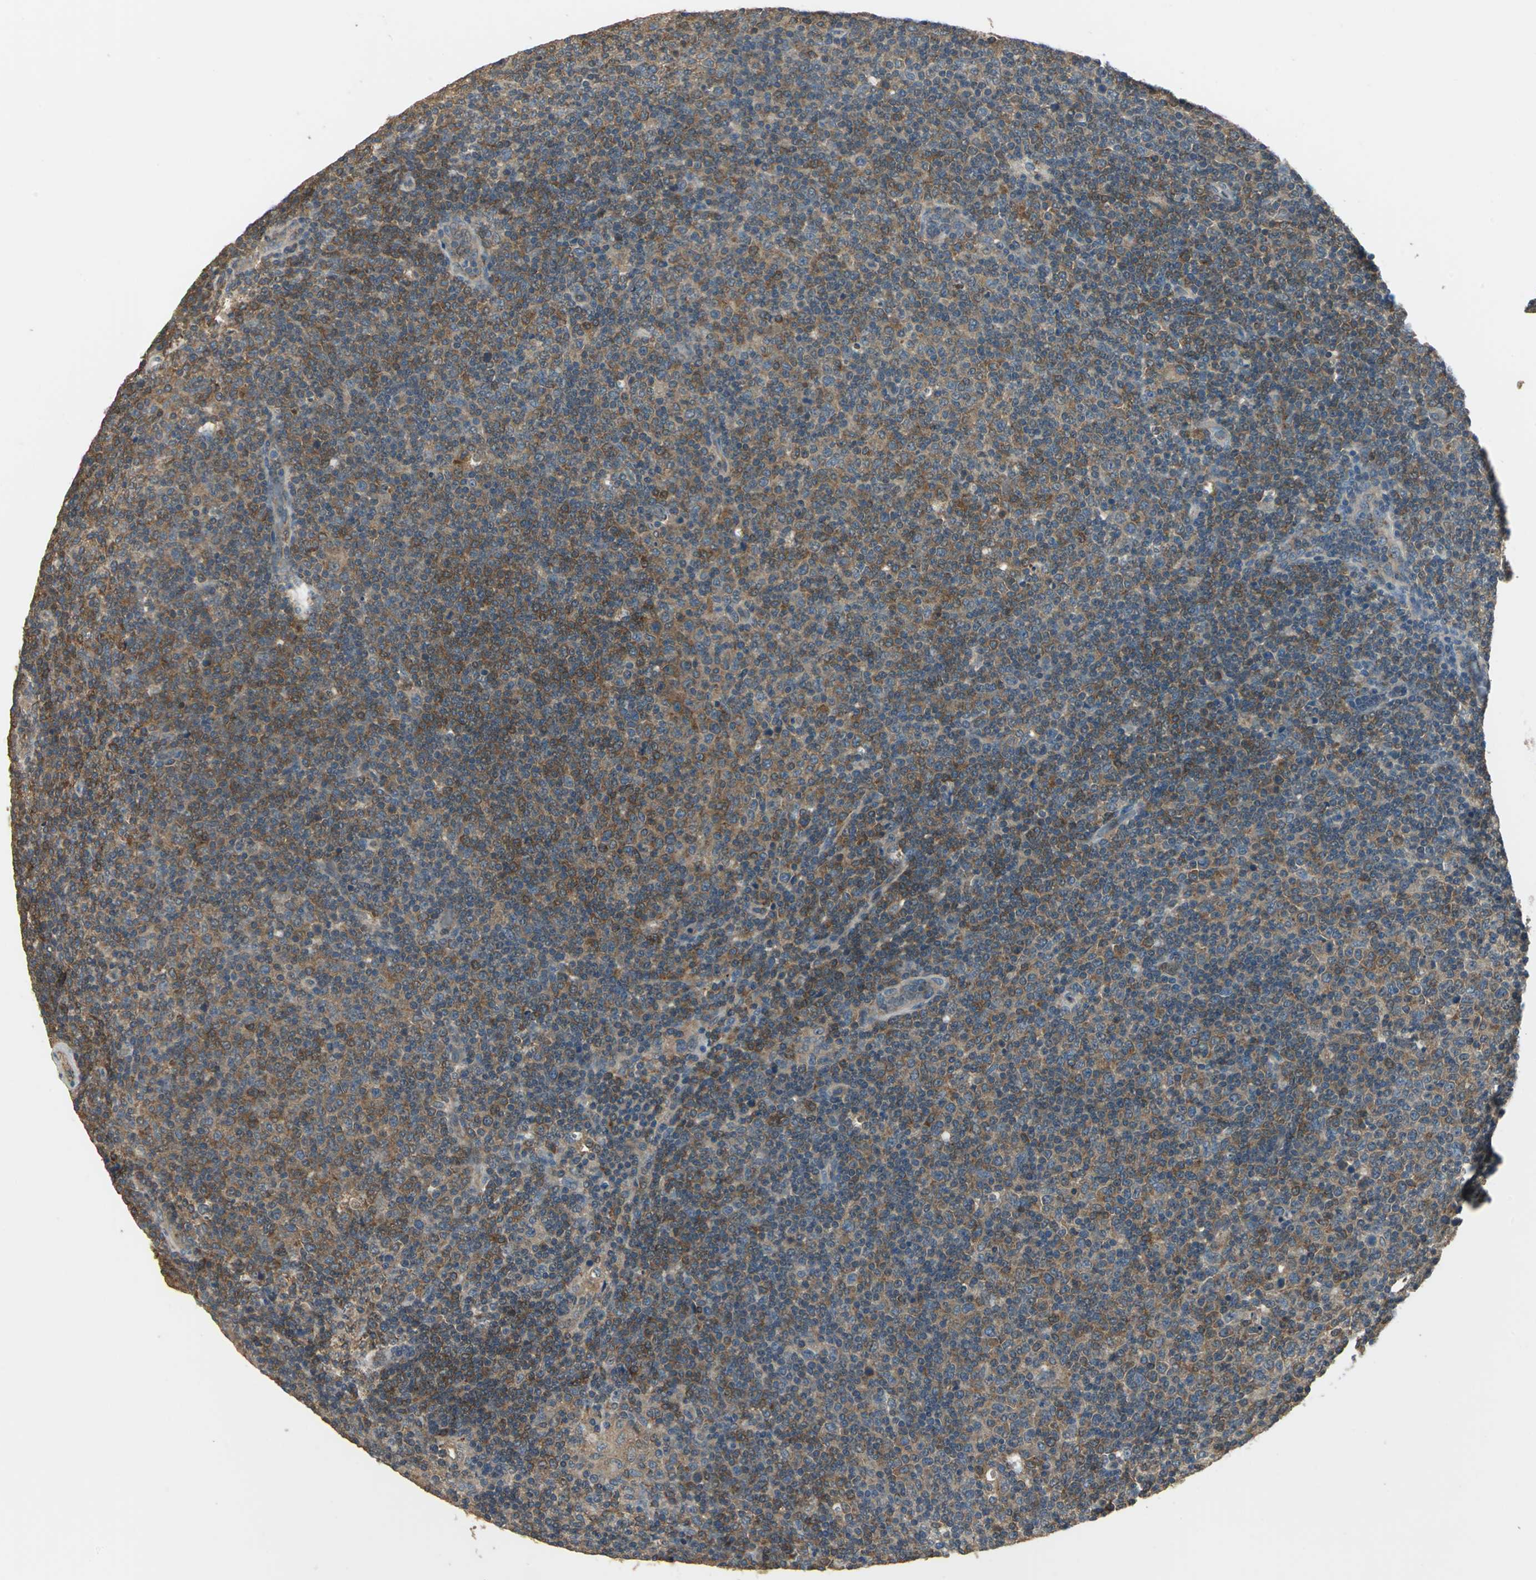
{"staining": {"intensity": "strong", "quantity": "25%-75%", "location": "cytoplasmic/membranous"}, "tissue": "lymphoma", "cell_type": "Tumor cells", "image_type": "cancer", "snomed": [{"axis": "morphology", "description": "Malignant lymphoma, non-Hodgkin's type, Low grade"}, {"axis": "topography", "description": "Lymph node"}], "caption": "The histopathology image displays staining of lymphoma, revealing strong cytoplasmic/membranous protein positivity (brown color) within tumor cells. The protein of interest is shown in brown color, while the nuclei are stained blue.", "gene": "RAPGEF1", "patient": {"sex": "male", "age": 70}}